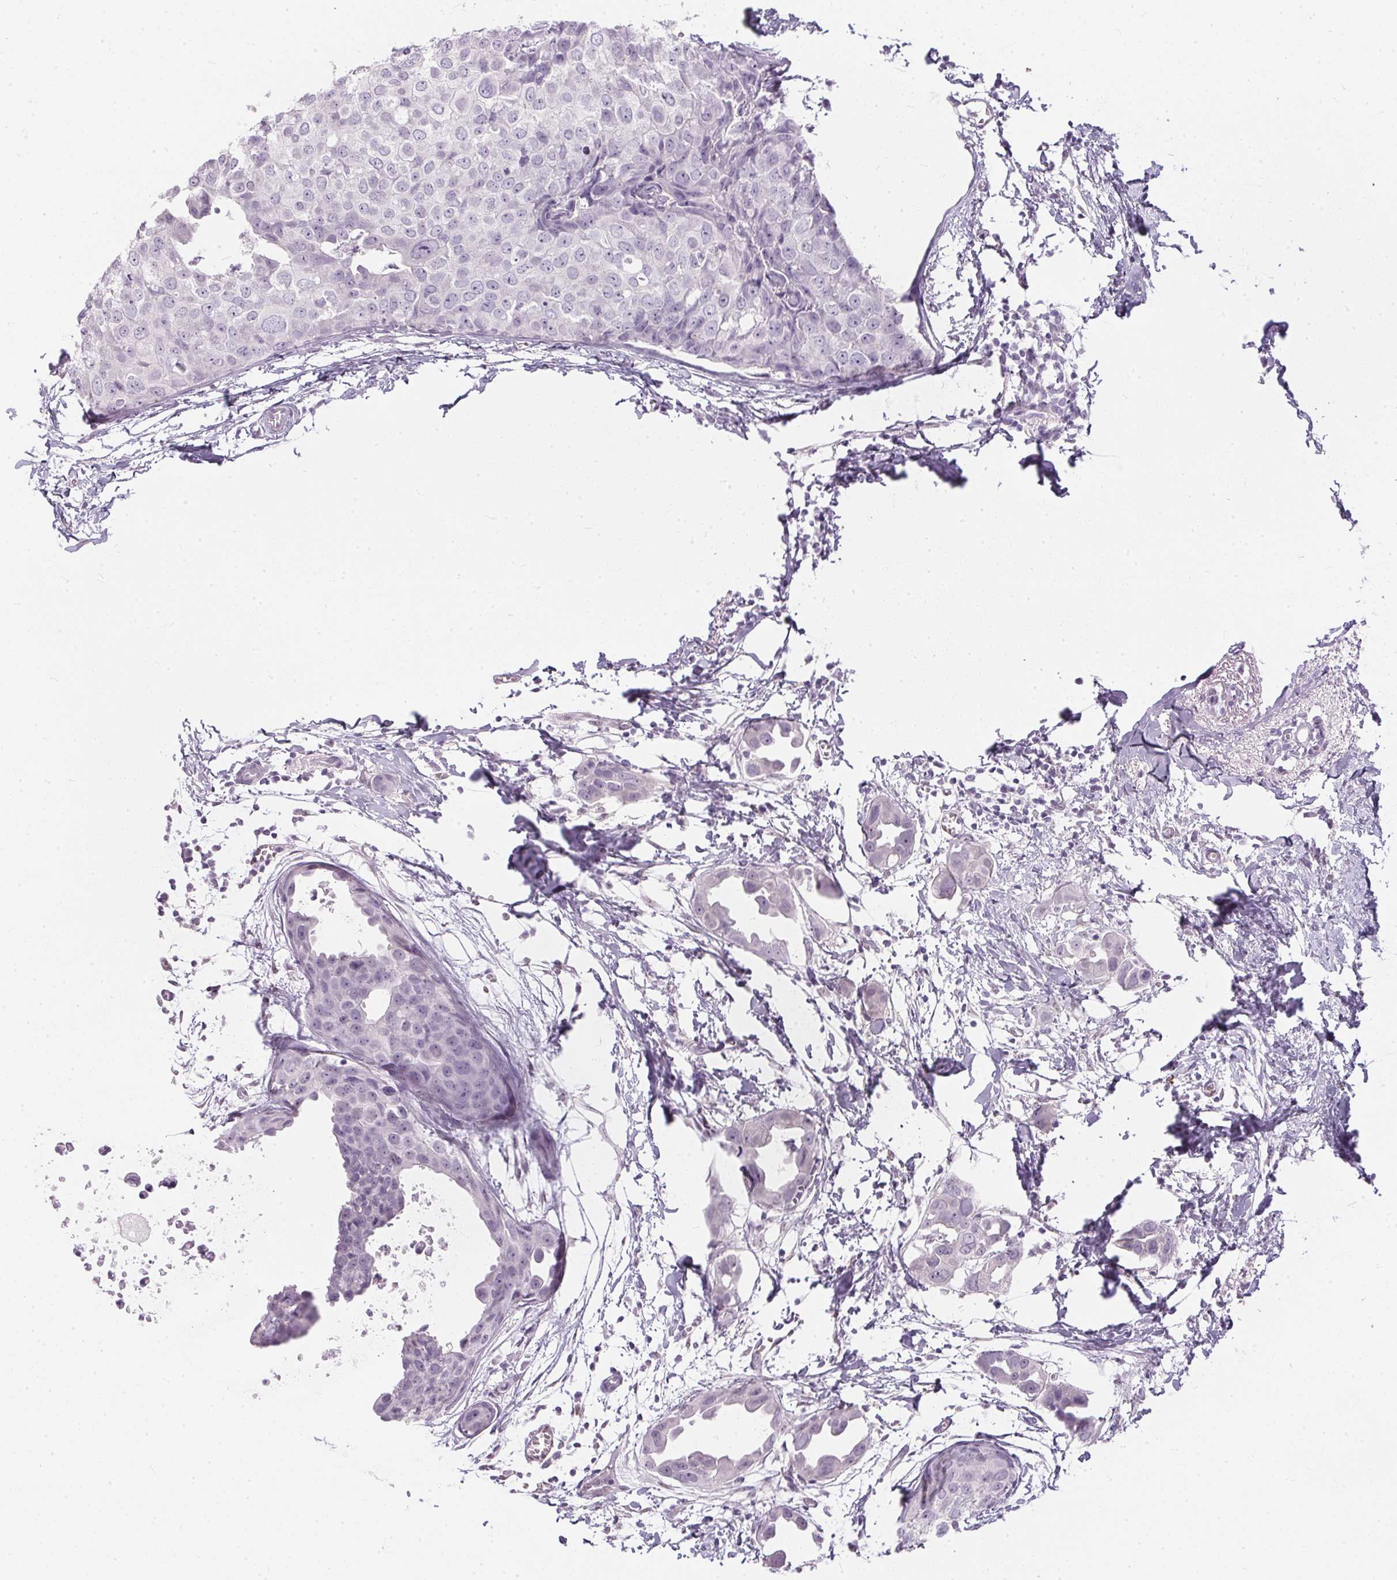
{"staining": {"intensity": "negative", "quantity": "none", "location": "none"}, "tissue": "breast cancer", "cell_type": "Tumor cells", "image_type": "cancer", "snomed": [{"axis": "morphology", "description": "Duct carcinoma"}, {"axis": "topography", "description": "Breast"}], "caption": "Protein analysis of breast cancer demonstrates no significant staining in tumor cells.", "gene": "GBP6", "patient": {"sex": "female", "age": 38}}